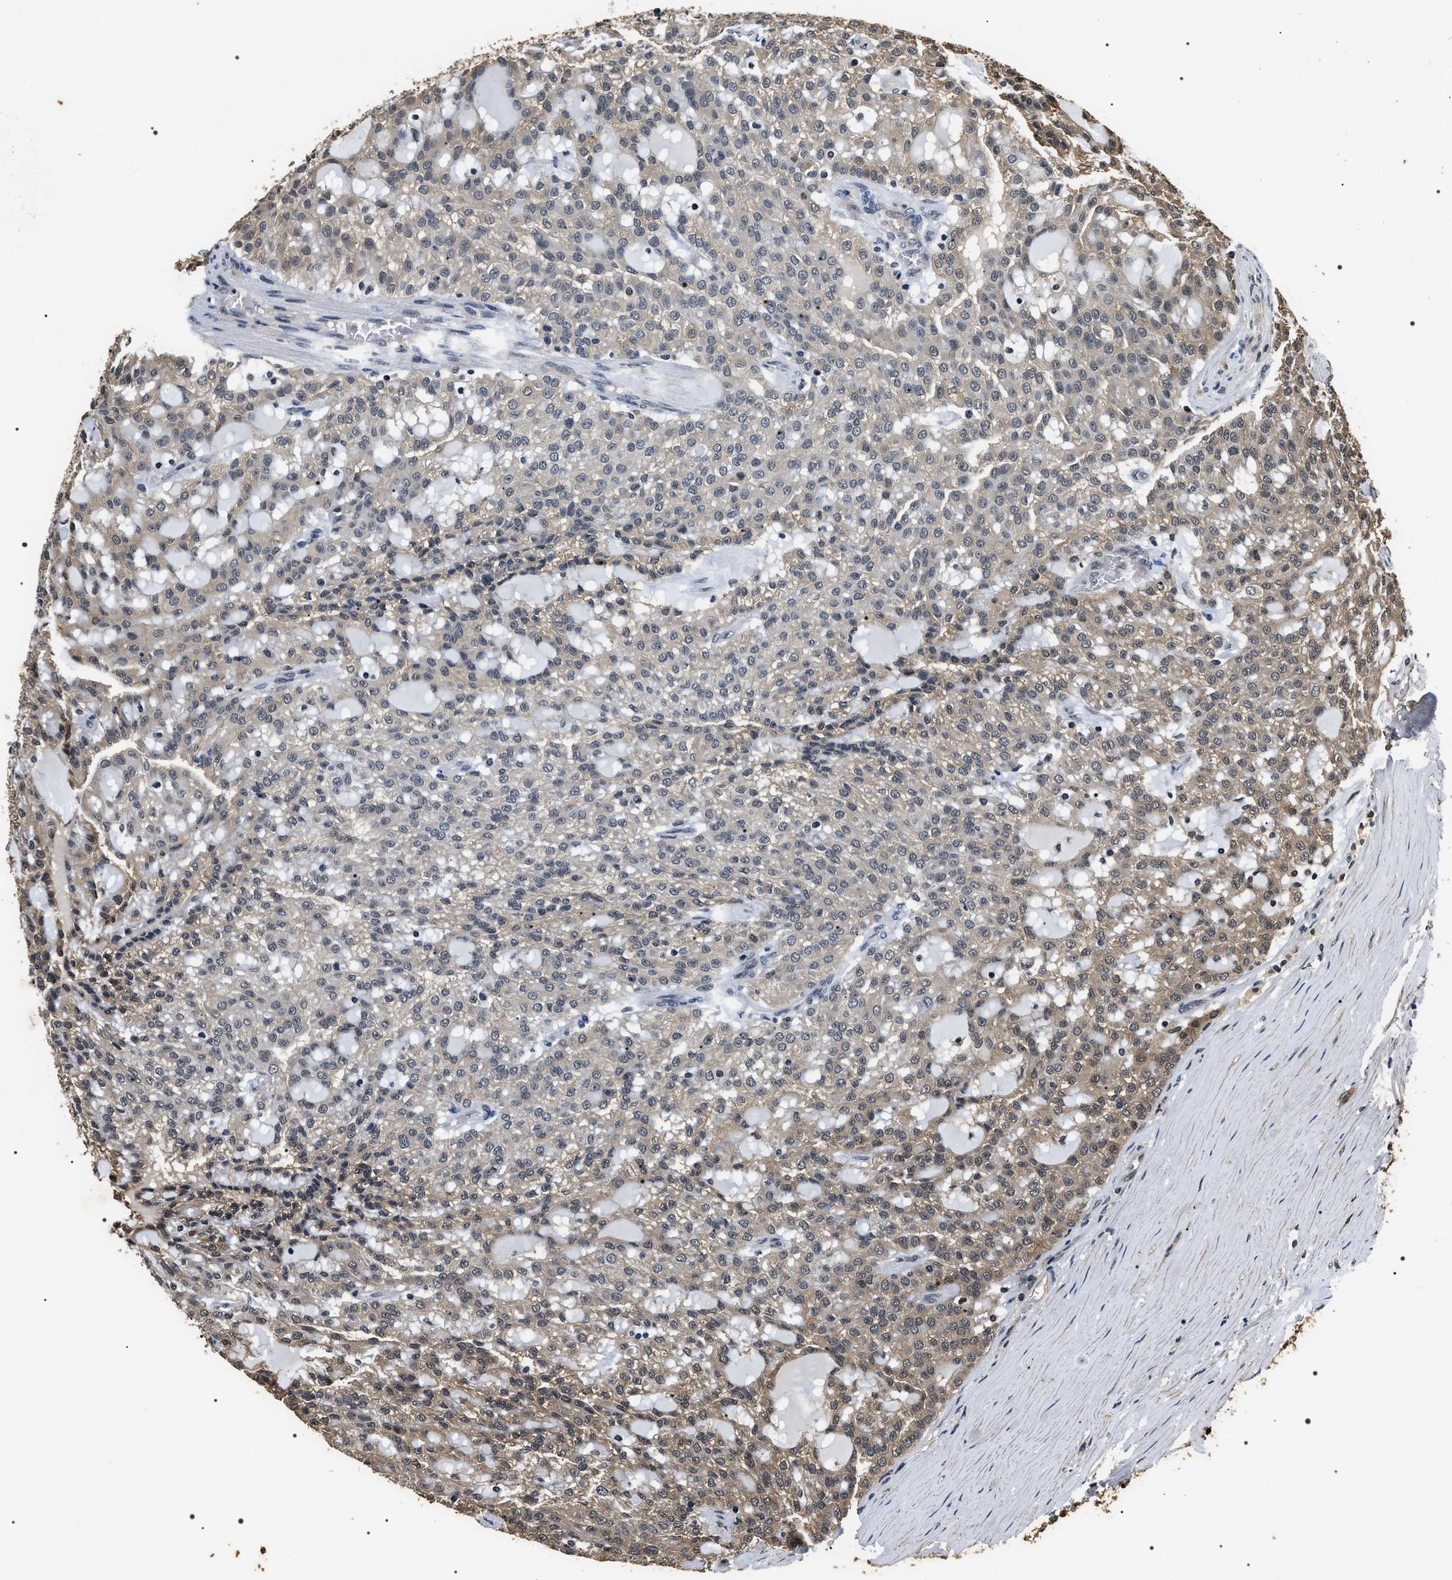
{"staining": {"intensity": "moderate", "quantity": "<25%", "location": "cytoplasmic/membranous"}, "tissue": "renal cancer", "cell_type": "Tumor cells", "image_type": "cancer", "snomed": [{"axis": "morphology", "description": "Adenocarcinoma, NOS"}, {"axis": "topography", "description": "Kidney"}], "caption": "Moderate cytoplasmic/membranous positivity for a protein is present in about <25% of tumor cells of renal adenocarcinoma using immunohistochemistry.", "gene": "ARHGAP22", "patient": {"sex": "male", "age": 63}}